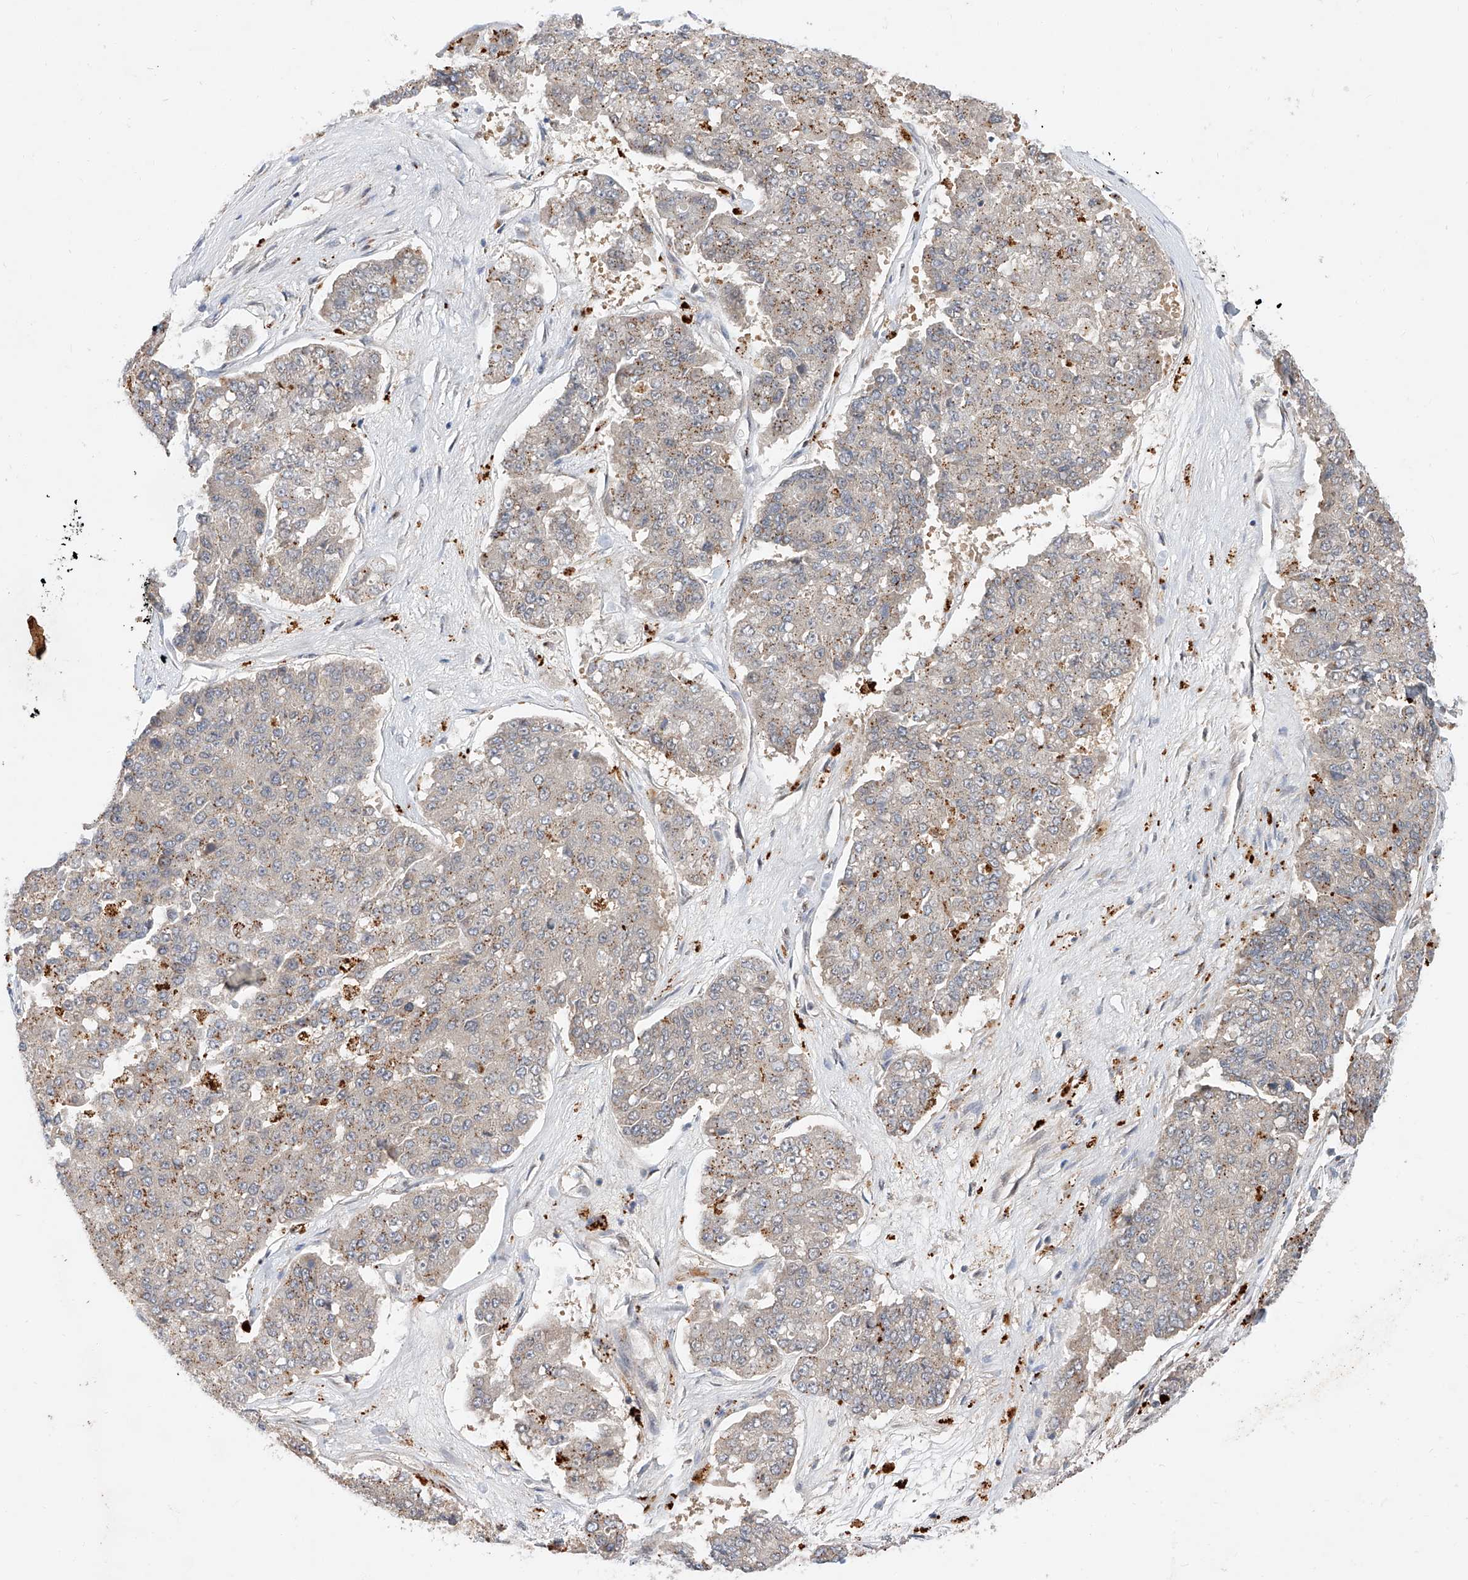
{"staining": {"intensity": "negative", "quantity": "none", "location": "none"}, "tissue": "pancreatic cancer", "cell_type": "Tumor cells", "image_type": "cancer", "snomed": [{"axis": "morphology", "description": "Adenocarcinoma, NOS"}, {"axis": "topography", "description": "Pancreas"}], "caption": "High magnification brightfield microscopy of adenocarcinoma (pancreatic) stained with DAB (brown) and counterstained with hematoxylin (blue): tumor cells show no significant expression. The staining is performed using DAB (3,3'-diaminobenzidine) brown chromogen with nuclei counter-stained in using hematoxylin.", "gene": "DIRAS3", "patient": {"sex": "male", "age": 50}}